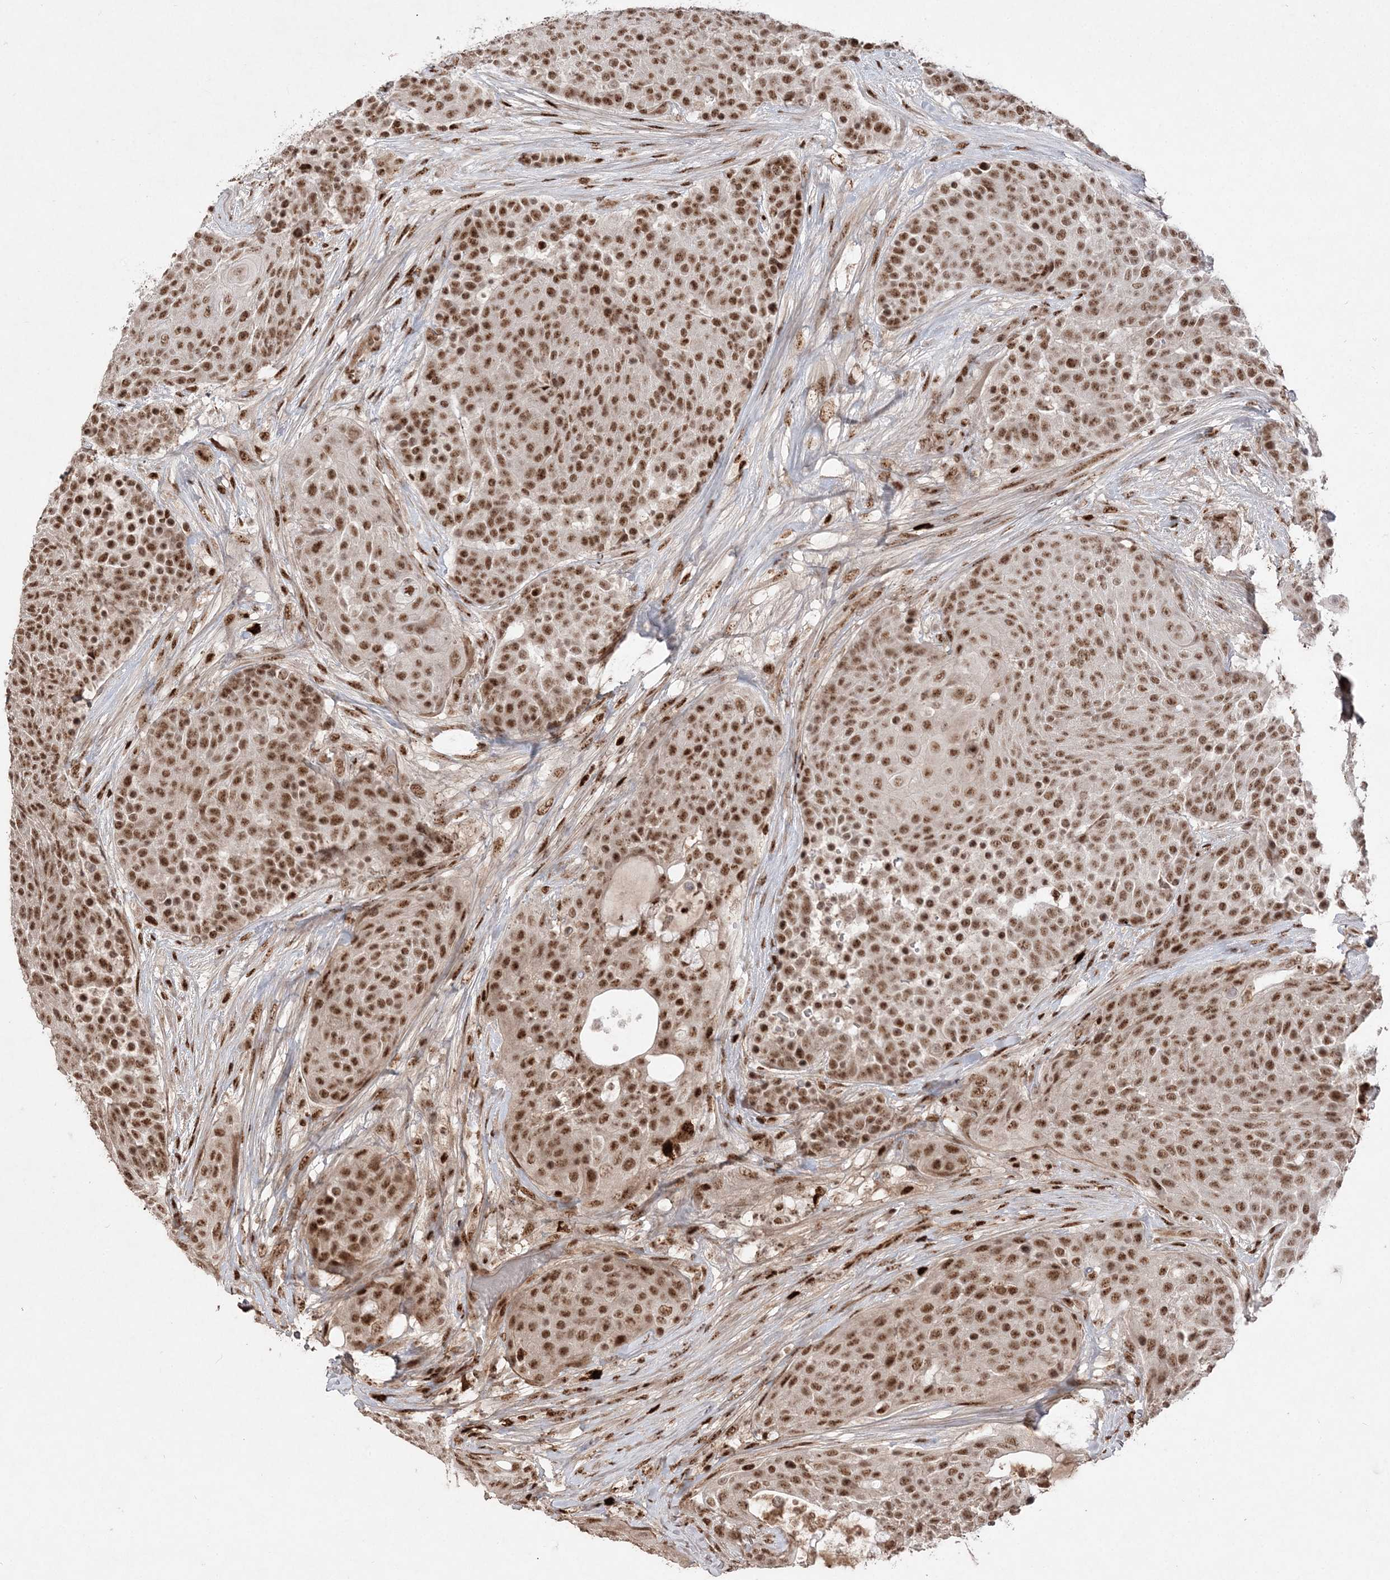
{"staining": {"intensity": "strong", "quantity": ">75%", "location": "nuclear"}, "tissue": "urothelial cancer", "cell_type": "Tumor cells", "image_type": "cancer", "snomed": [{"axis": "morphology", "description": "Urothelial carcinoma, High grade"}, {"axis": "topography", "description": "Urinary bladder"}], "caption": "Protein staining shows strong nuclear staining in approximately >75% of tumor cells in urothelial cancer. Immunohistochemistry stains the protein in brown and the nuclei are stained blue.", "gene": "RBM17", "patient": {"sex": "female", "age": 63}}